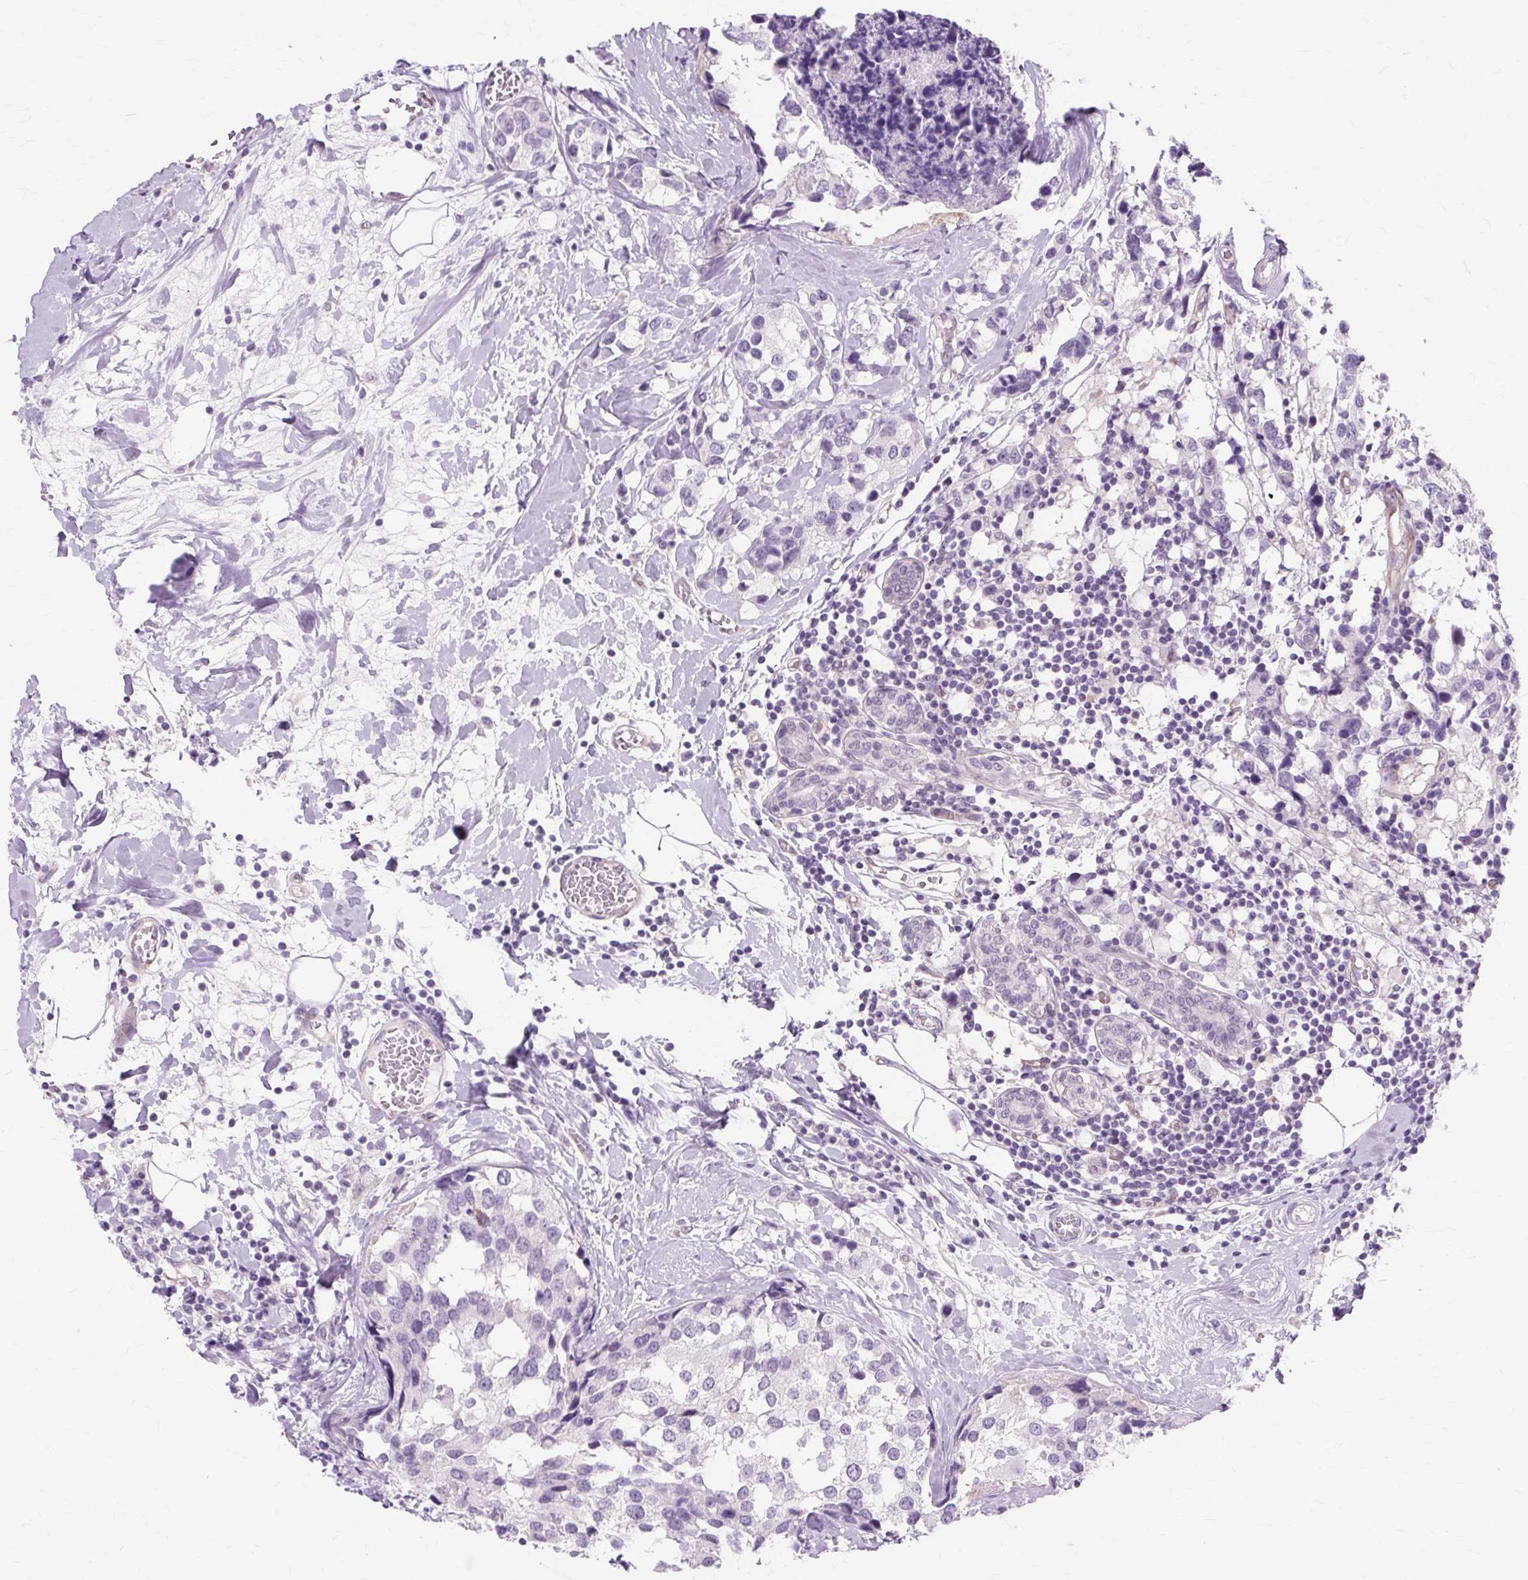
{"staining": {"intensity": "negative", "quantity": "none", "location": "none"}, "tissue": "breast cancer", "cell_type": "Tumor cells", "image_type": "cancer", "snomed": [{"axis": "morphology", "description": "Lobular carcinoma"}, {"axis": "topography", "description": "Breast"}], "caption": "Histopathology image shows no significant protein expression in tumor cells of breast lobular carcinoma. Brightfield microscopy of immunohistochemistry stained with DAB (brown) and hematoxylin (blue), captured at high magnification.", "gene": "ZNF35", "patient": {"sex": "female", "age": 59}}